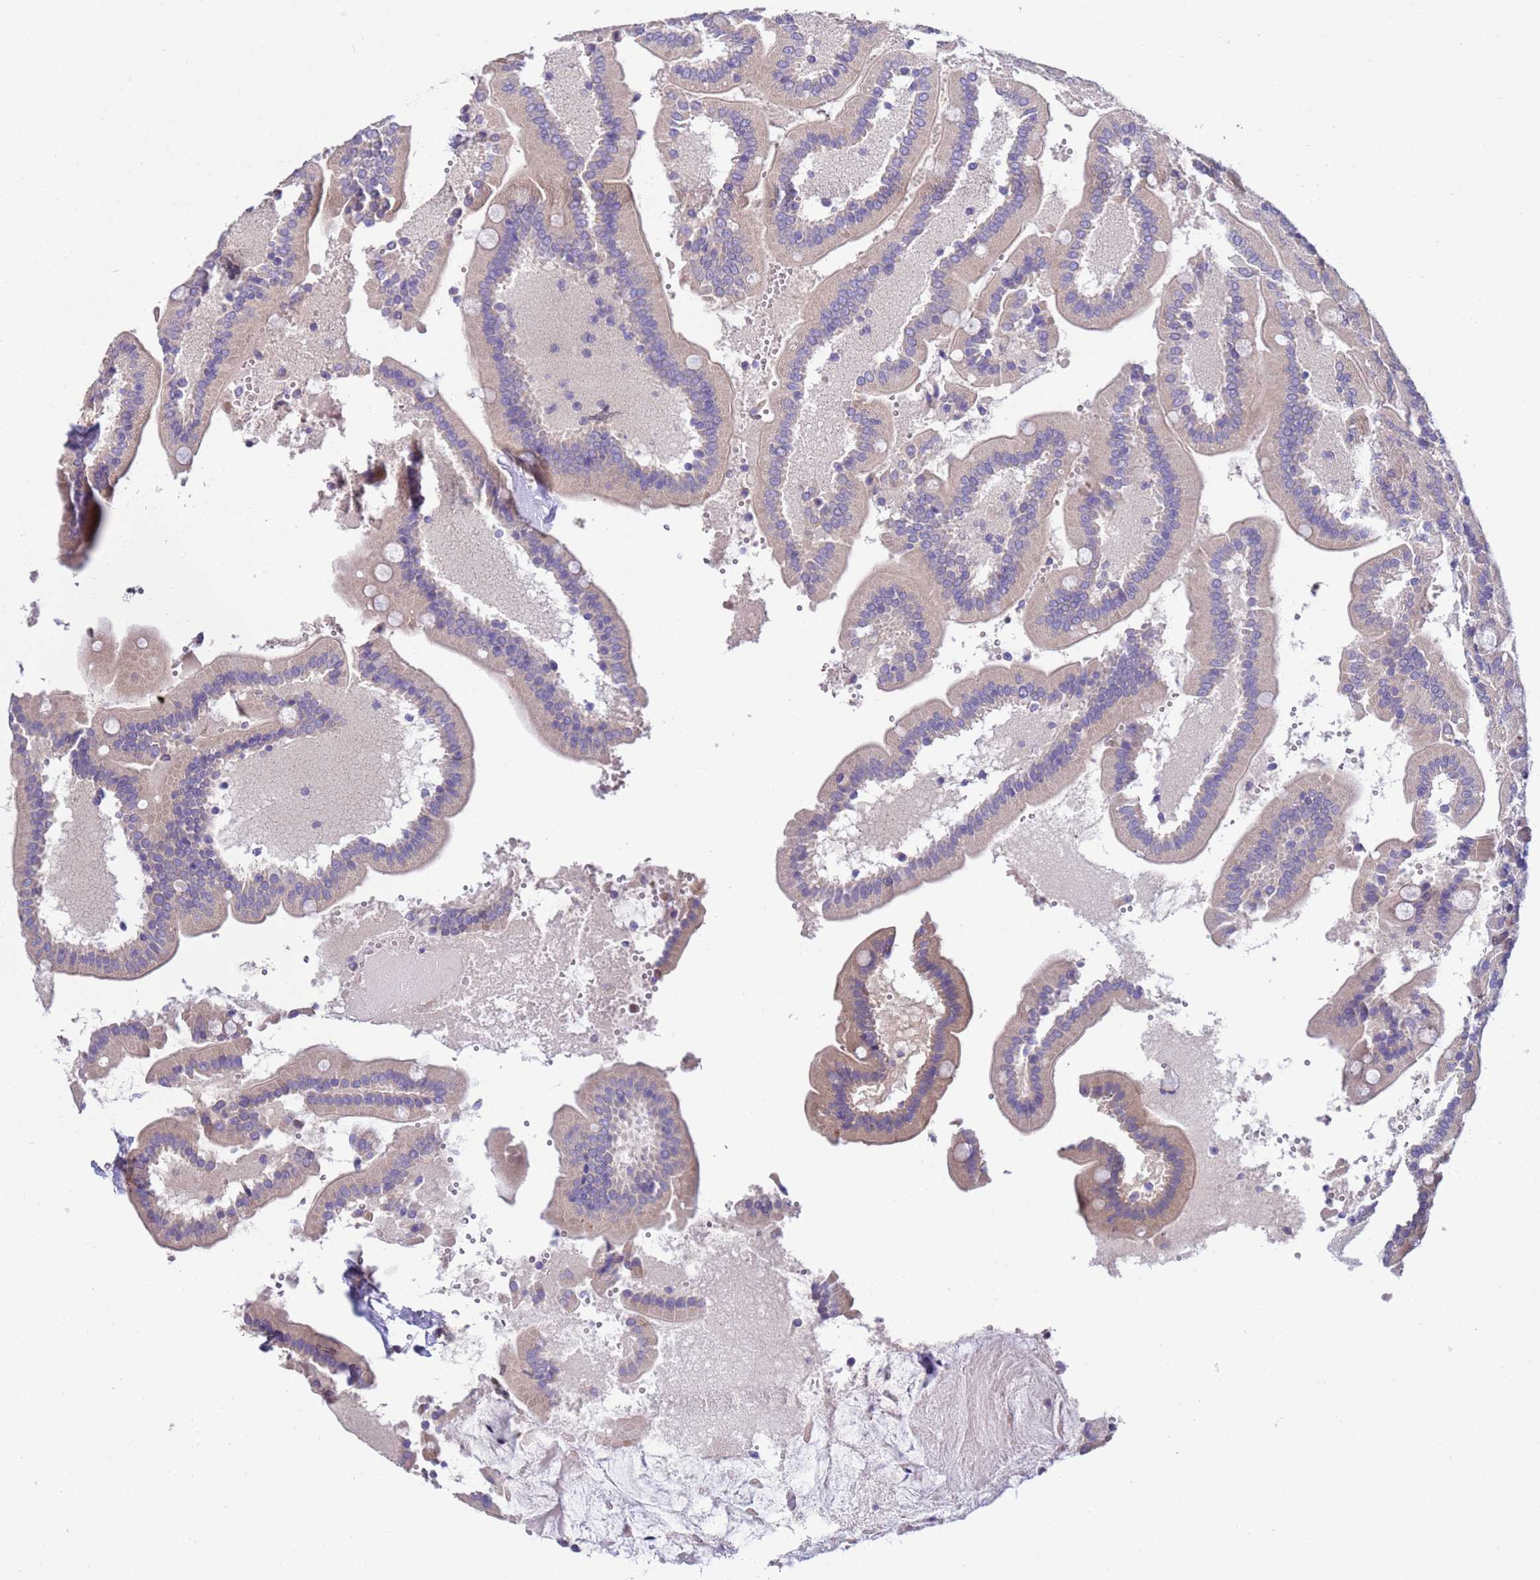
{"staining": {"intensity": "moderate", "quantity": "<25%", "location": "cytoplasmic/membranous"}, "tissue": "duodenum", "cell_type": "Glandular cells", "image_type": "normal", "snomed": [{"axis": "morphology", "description": "Normal tissue, NOS"}, {"axis": "topography", "description": "Duodenum"}], "caption": "The micrograph exhibits staining of benign duodenum, revealing moderate cytoplasmic/membranous protein positivity (brown color) within glandular cells. Using DAB (brown) and hematoxylin (blue) stains, captured at high magnification using brightfield microscopy.", "gene": "IGSF11", "patient": {"sex": "female", "age": 62}}